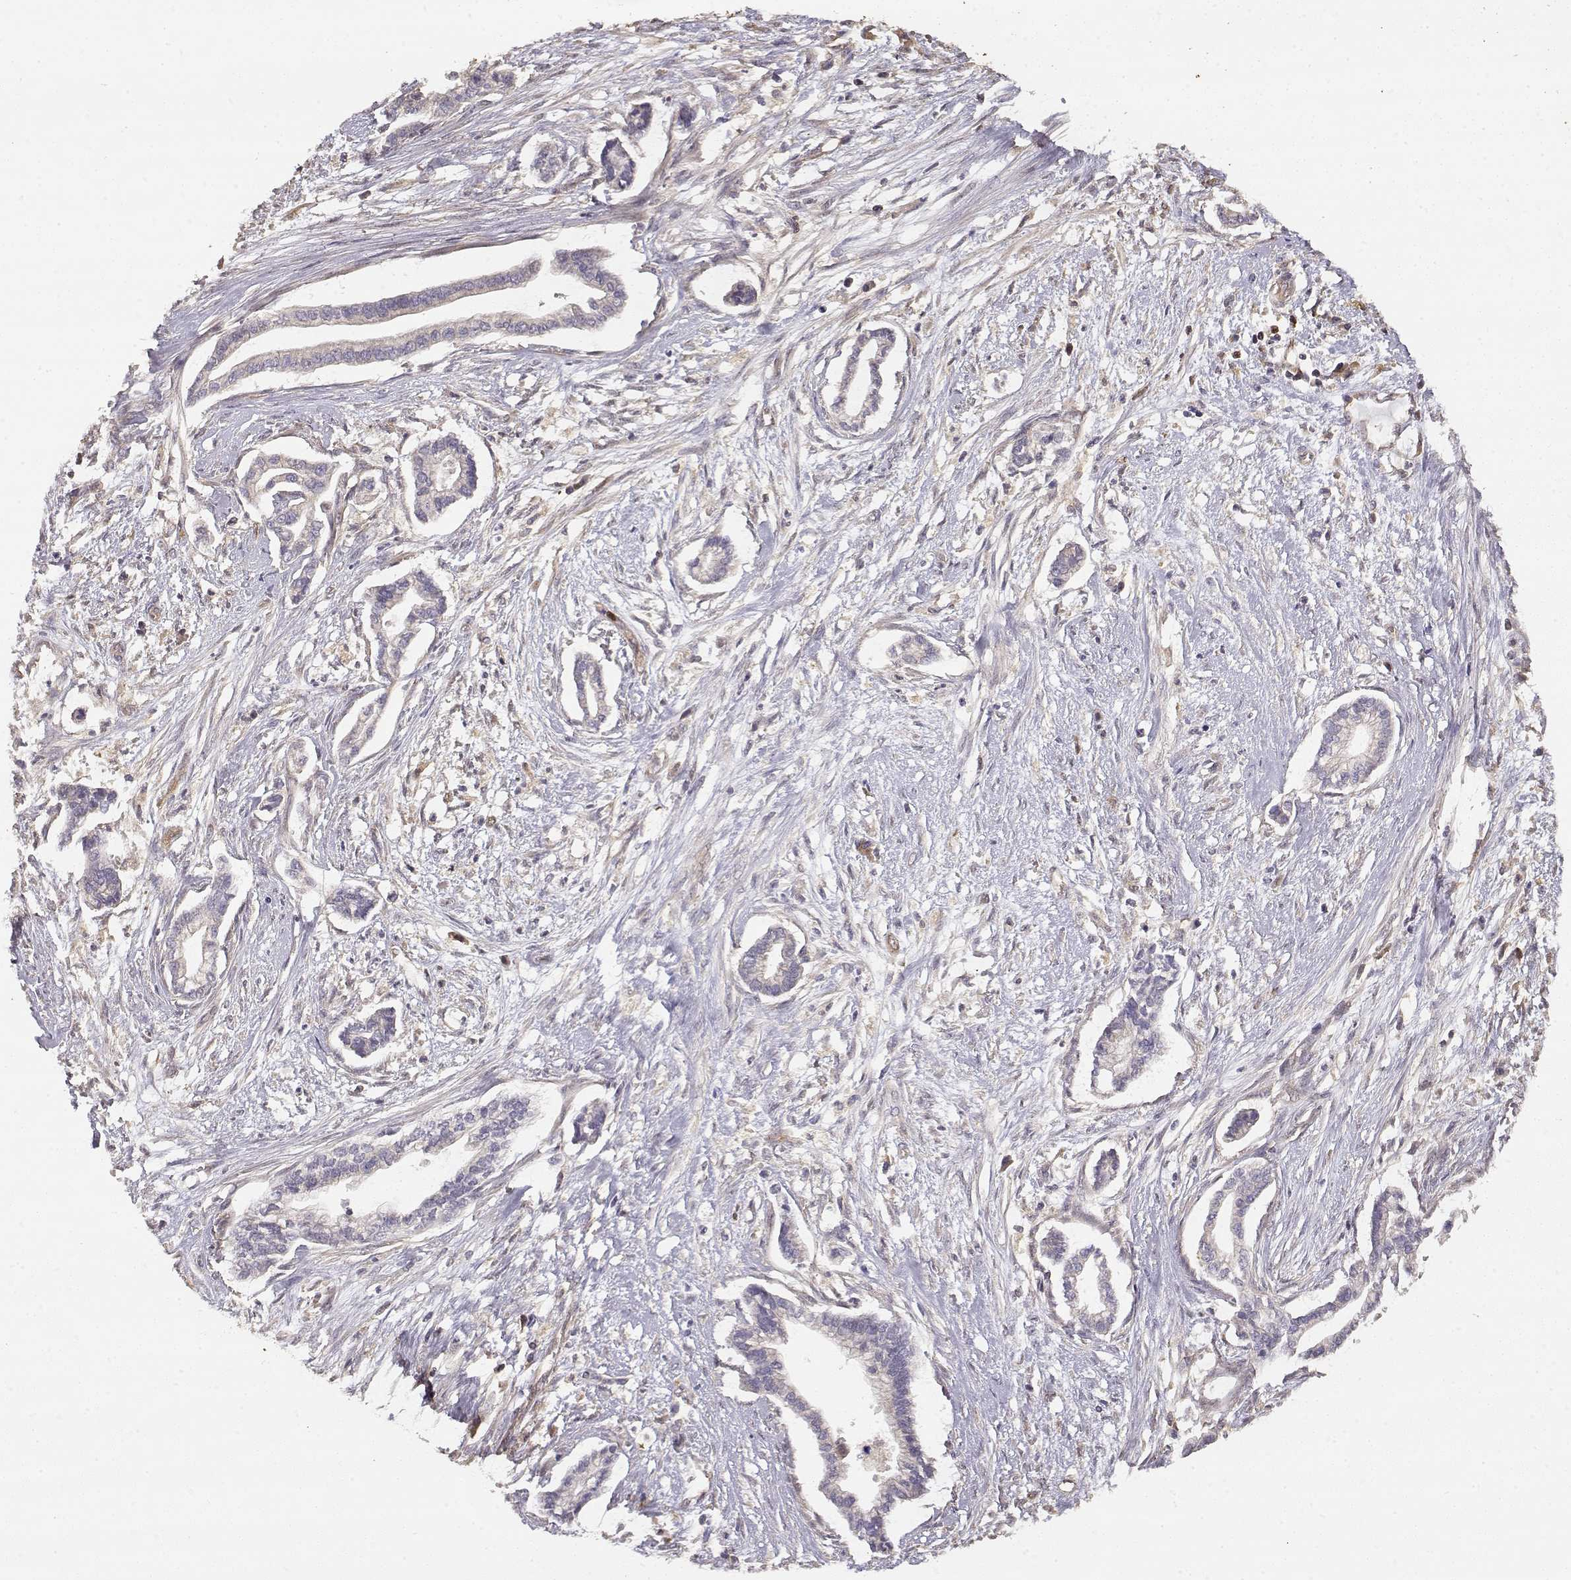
{"staining": {"intensity": "negative", "quantity": "none", "location": "none"}, "tissue": "cervical cancer", "cell_type": "Tumor cells", "image_type": "cancer", "snomed": [{"axis": "morphology", "description": "Adenocarcinoma, NOS"}, {"axis": "topography", "description": "Cervix"}], "caption": "The immunohistochemistry image has no significant staining in tumor cells of cervical adenocarcinoma tissue.", "gene": "CRIM1", "patient": {"sex": "female", "age": 62}}